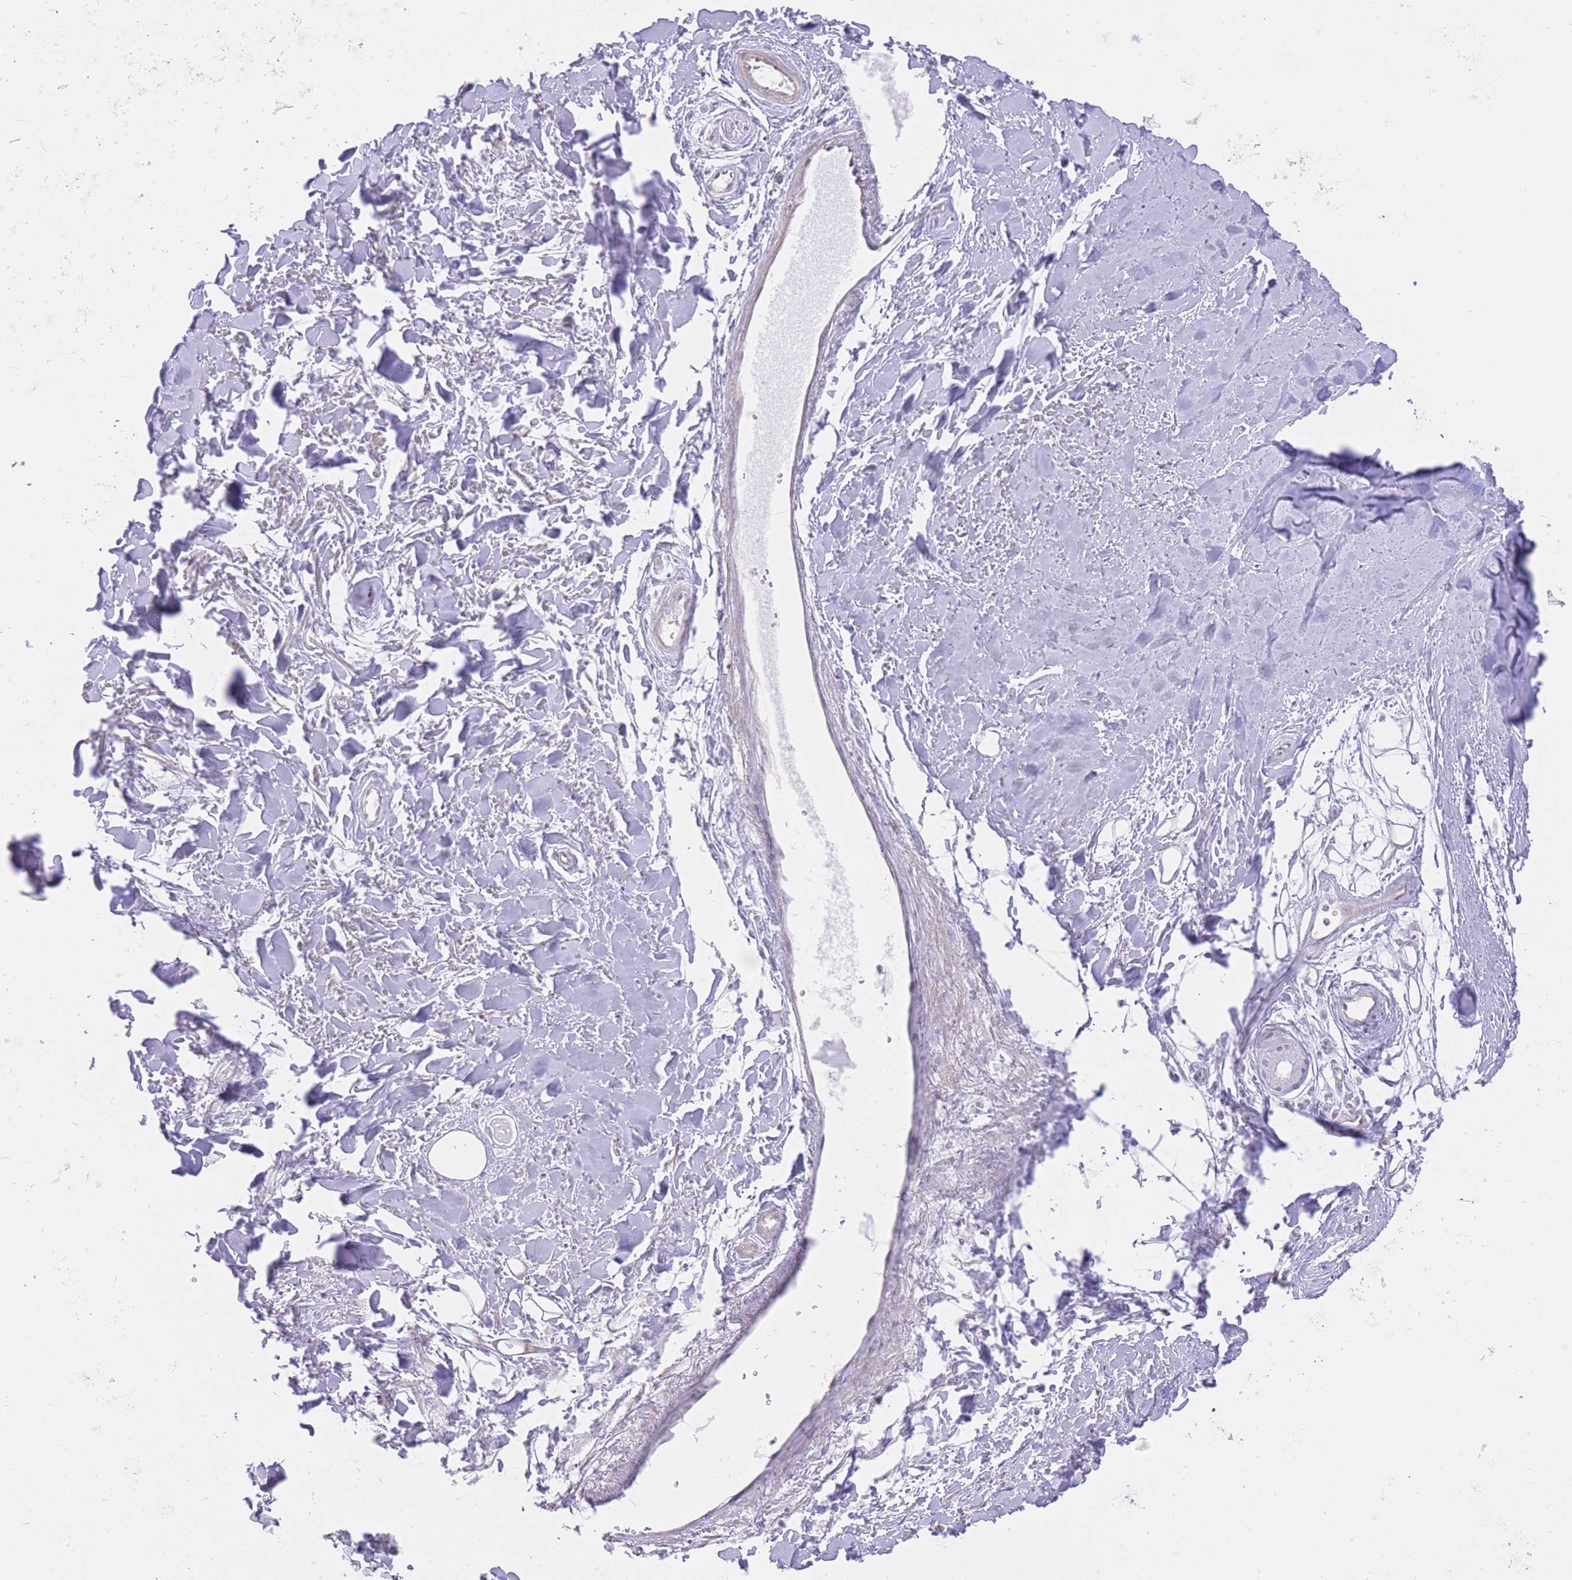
{"staining": {"intensity": "weak", "quantity": ">75%", "location": "cytoplasmic/membranous"}, "tissue": "adipose tissue", "cell_type": "Adipocytes", "image_type": "normal", "snomed": [{"axis": "morphology", "description": "Normal tissue, NOS"}, {"axis": "topography", "description": "Cartilage tissue"}], "caption": "This histopathology image demonstrates immunohistochemistry (IHC) staining of benign adipose tissue, with low weak cytoplasmic/membranous positivity in approximately >75% of adipocytes.", "gene": "QTRT1", "patient": {"sex": "male", "age": 57}}